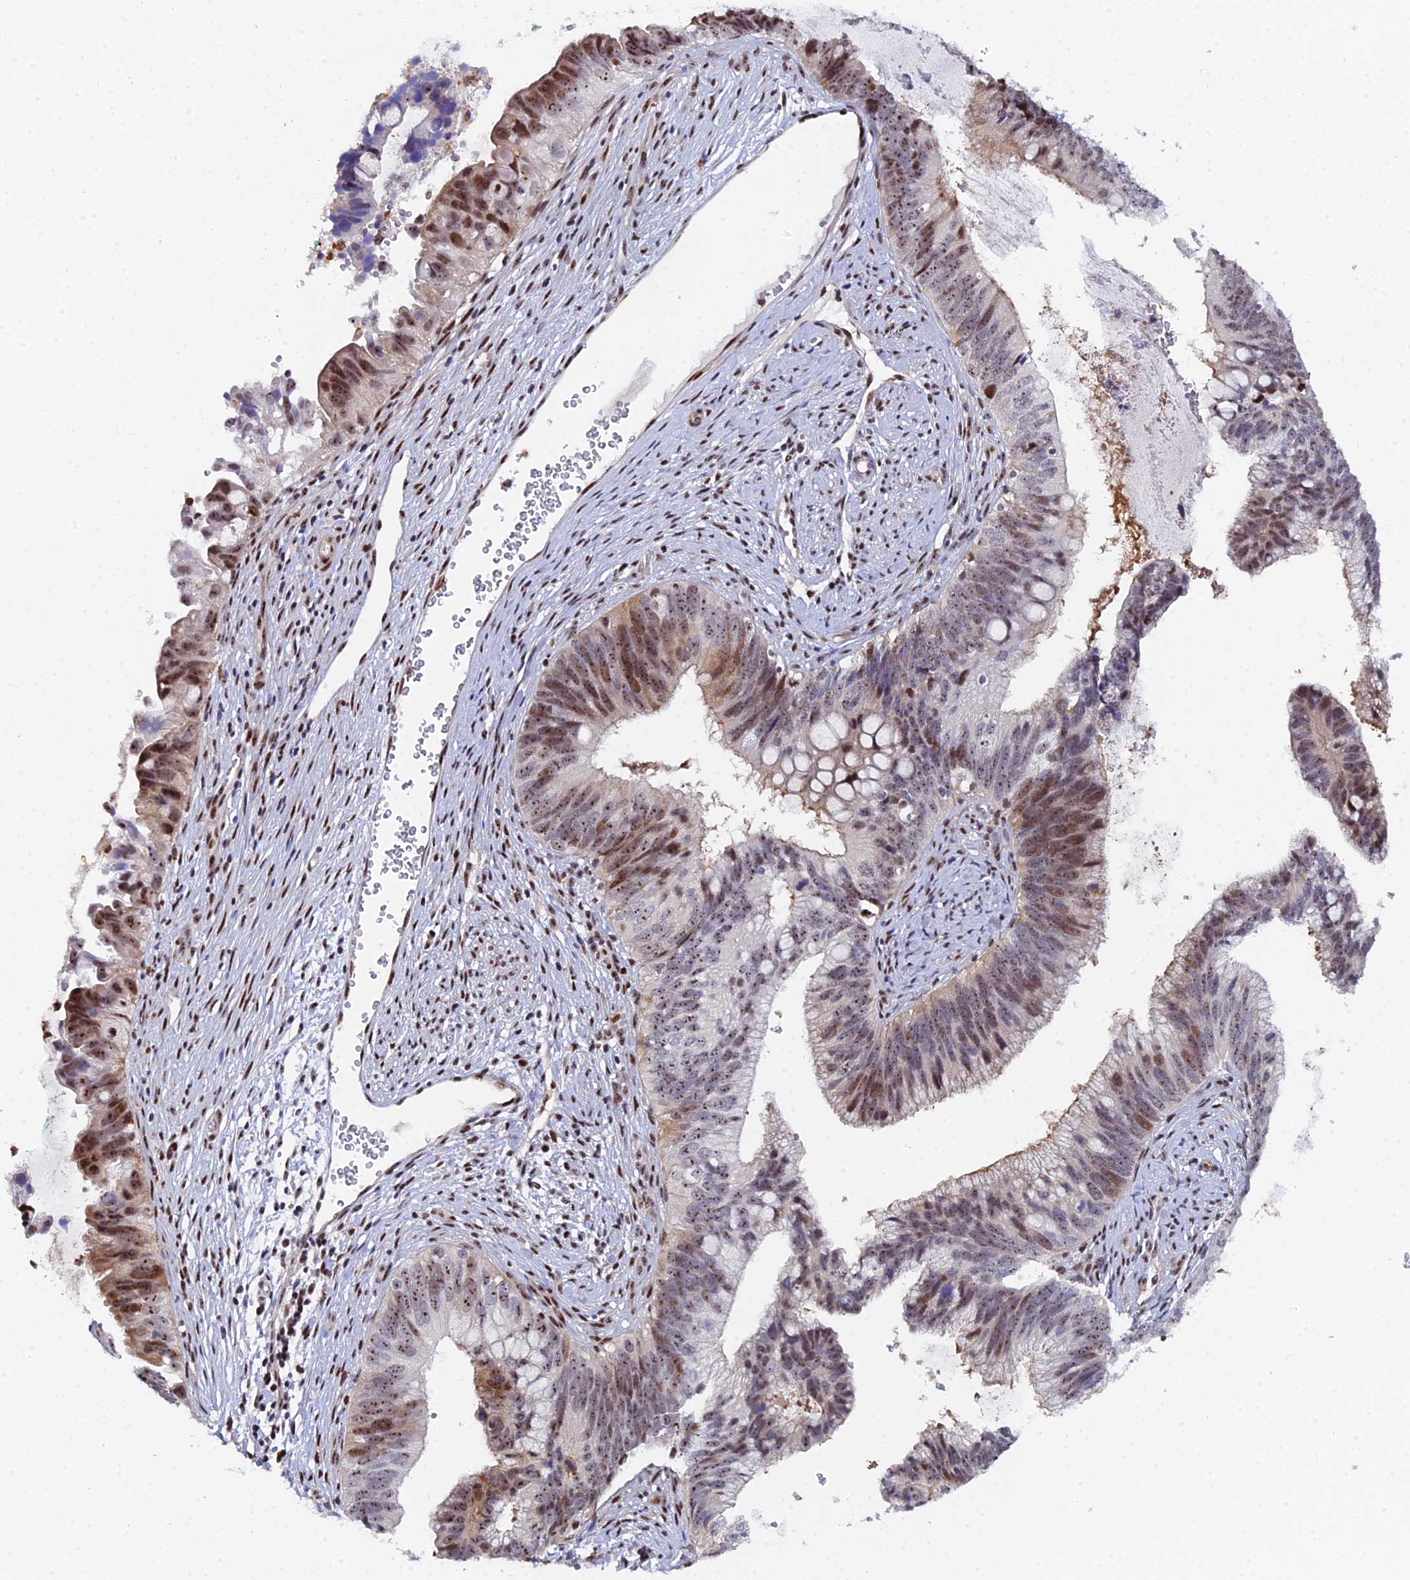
{"staining": {"intensity": "moderate", "quantity": "25%-75%", "location": "nuclear"}, "tissue": "cervical cancer", "cell_type": "Tumor cells", "image_type": "cancer", "snomed": [{"axis": "morphology", "description": "Adenocarcinoma, NOS"}, {"axis": "topography", "description": "Cervix"}], "caption": "A medium amount of moderate nuclear staining is identified in approximately 25%-75% of tumor cells in adenocarcinoma (cervical) tissue.", "gene": "TIFA", "patient": {"sex": "female", "age": 42}}